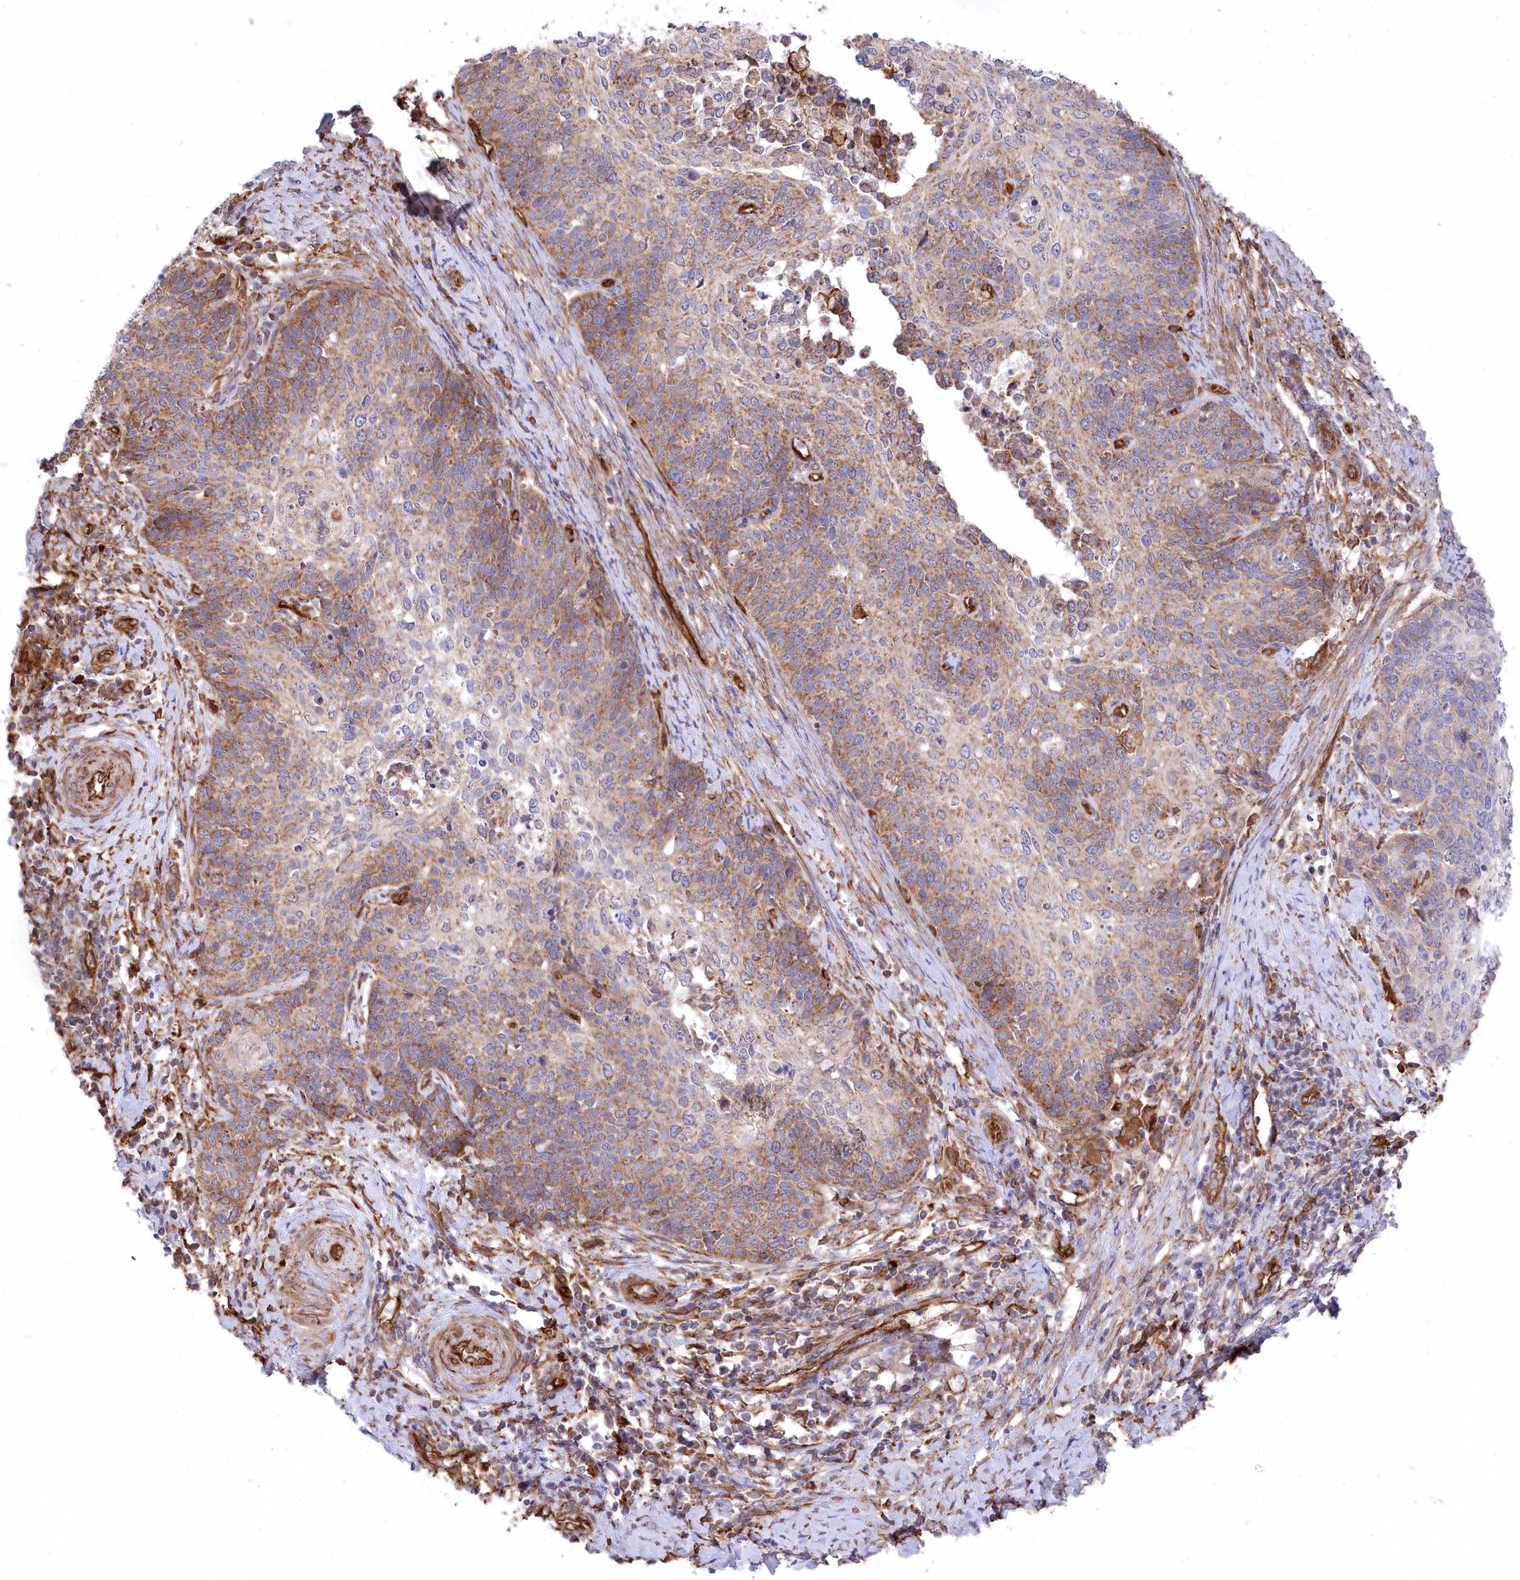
{"staining": {"intensity": "moderate", "quantity": ">75%", "location": "cytoplasmic/membranous"}, "tissue": "cervical cancer", "cell_type": "Tumor cells", "image_type": "cancer", "snomed": [{"axis": "morphology", "description": "Squamous cell carcinoma, NOS"}, {"axis": "topography", "description": "Cervix"}], "caption": "This is a histology image of IHC staining of cervical cancer, which shows moderate positivity in the cytoplasmic/membranous of tumor cells.", "gene": "MTPAP", "patient": {"sex": "female", "age": 39}}